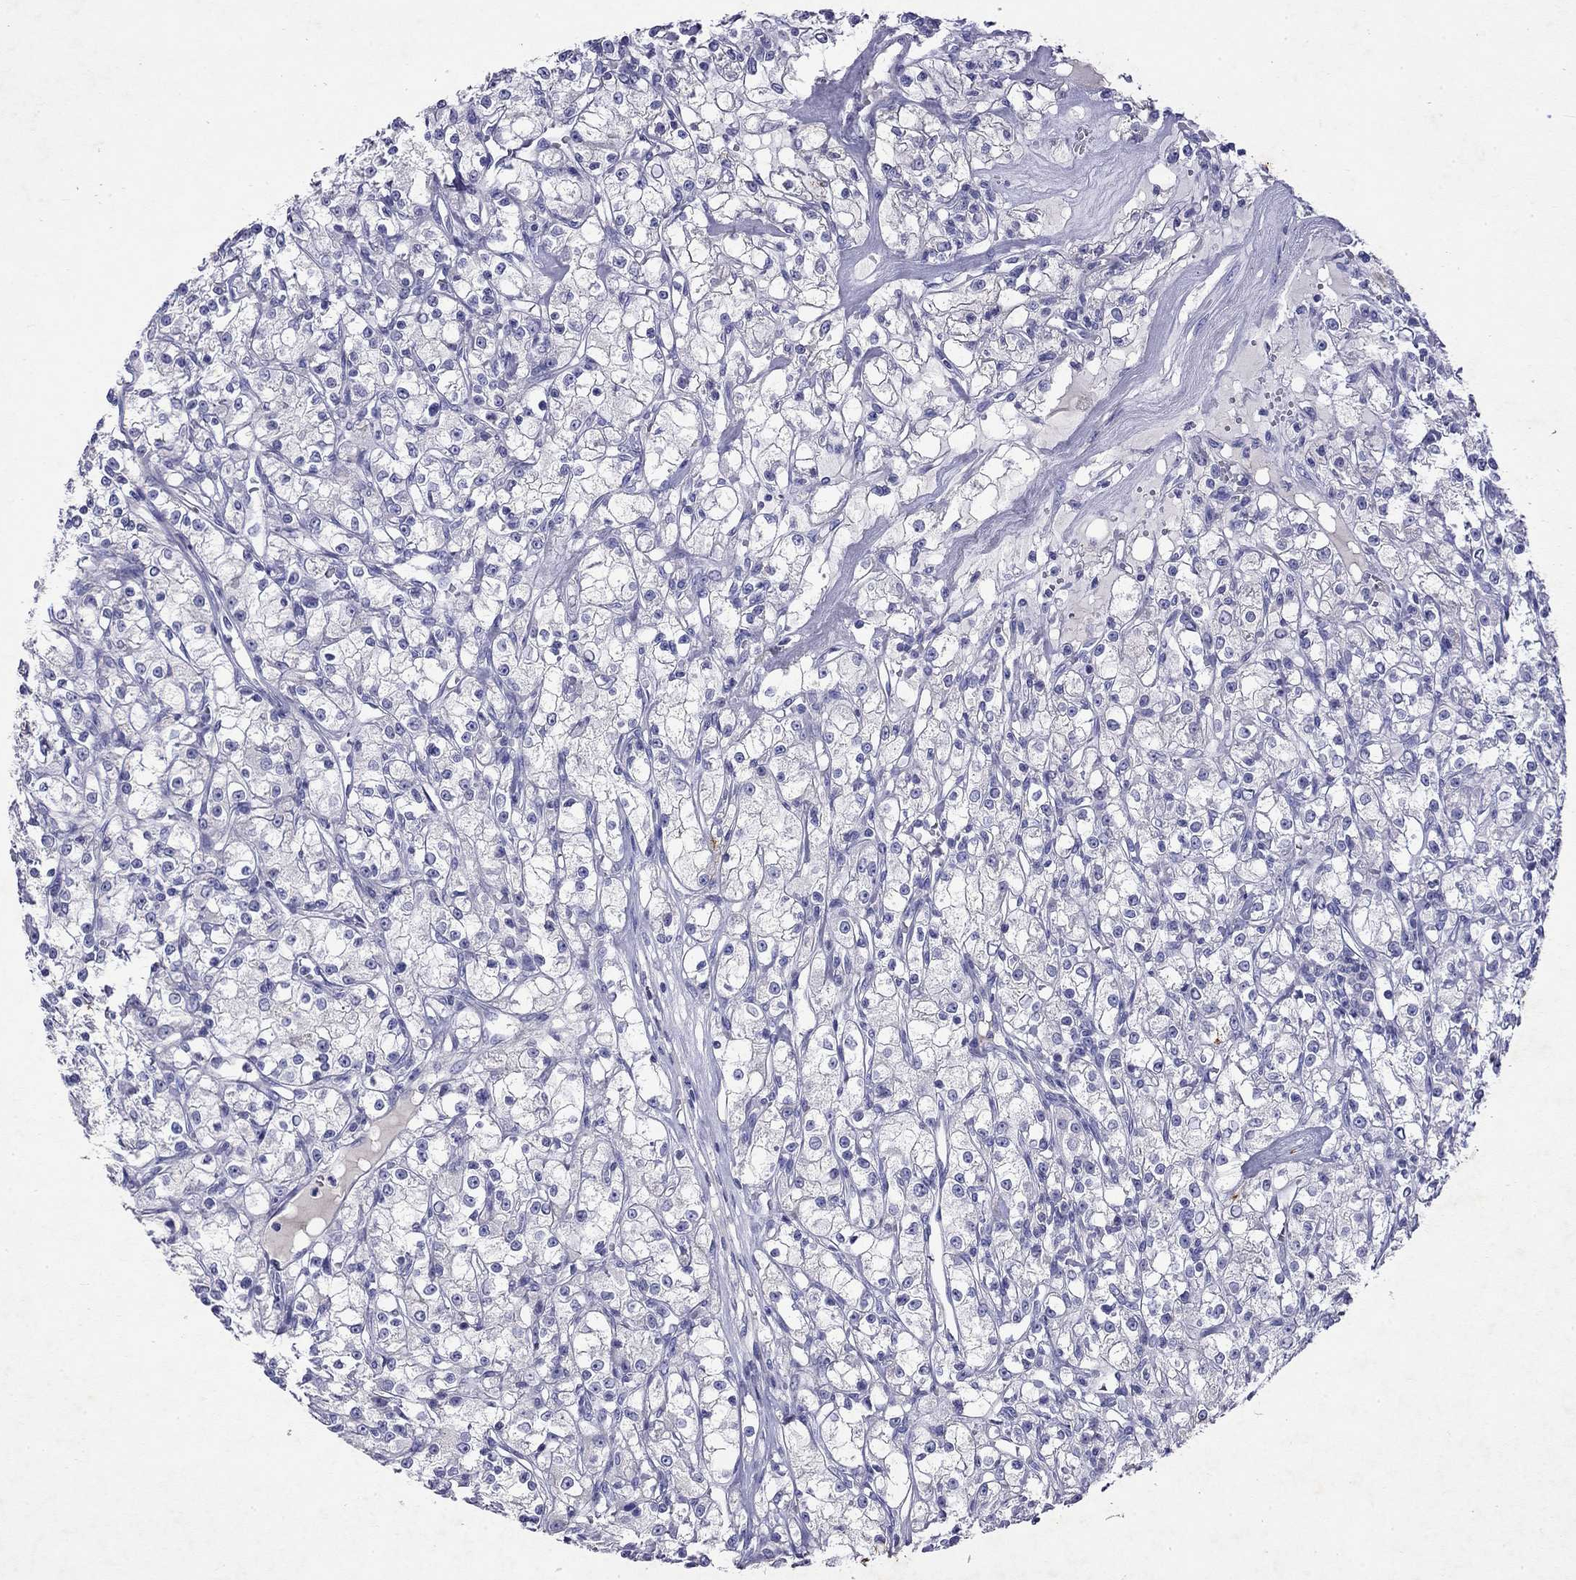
{"staining": {"intensity": "negative", "quantity": "none", "location": "none"}, "tissue": "renal cancer", "cell_type": "Tumor cells", "image_type": "cancer", "snomed": [{"axis": "morphology", "description": "Adenocarcinoma, NOS"}, {"axis": "topography", "description": "Kidney"}], "caption": "DAB immunohistochemical staining of human renal cancer shows no significant staining in tumor cells.", "gene": "GNAT3", "patient": {"sex": "female", "age": 59}}